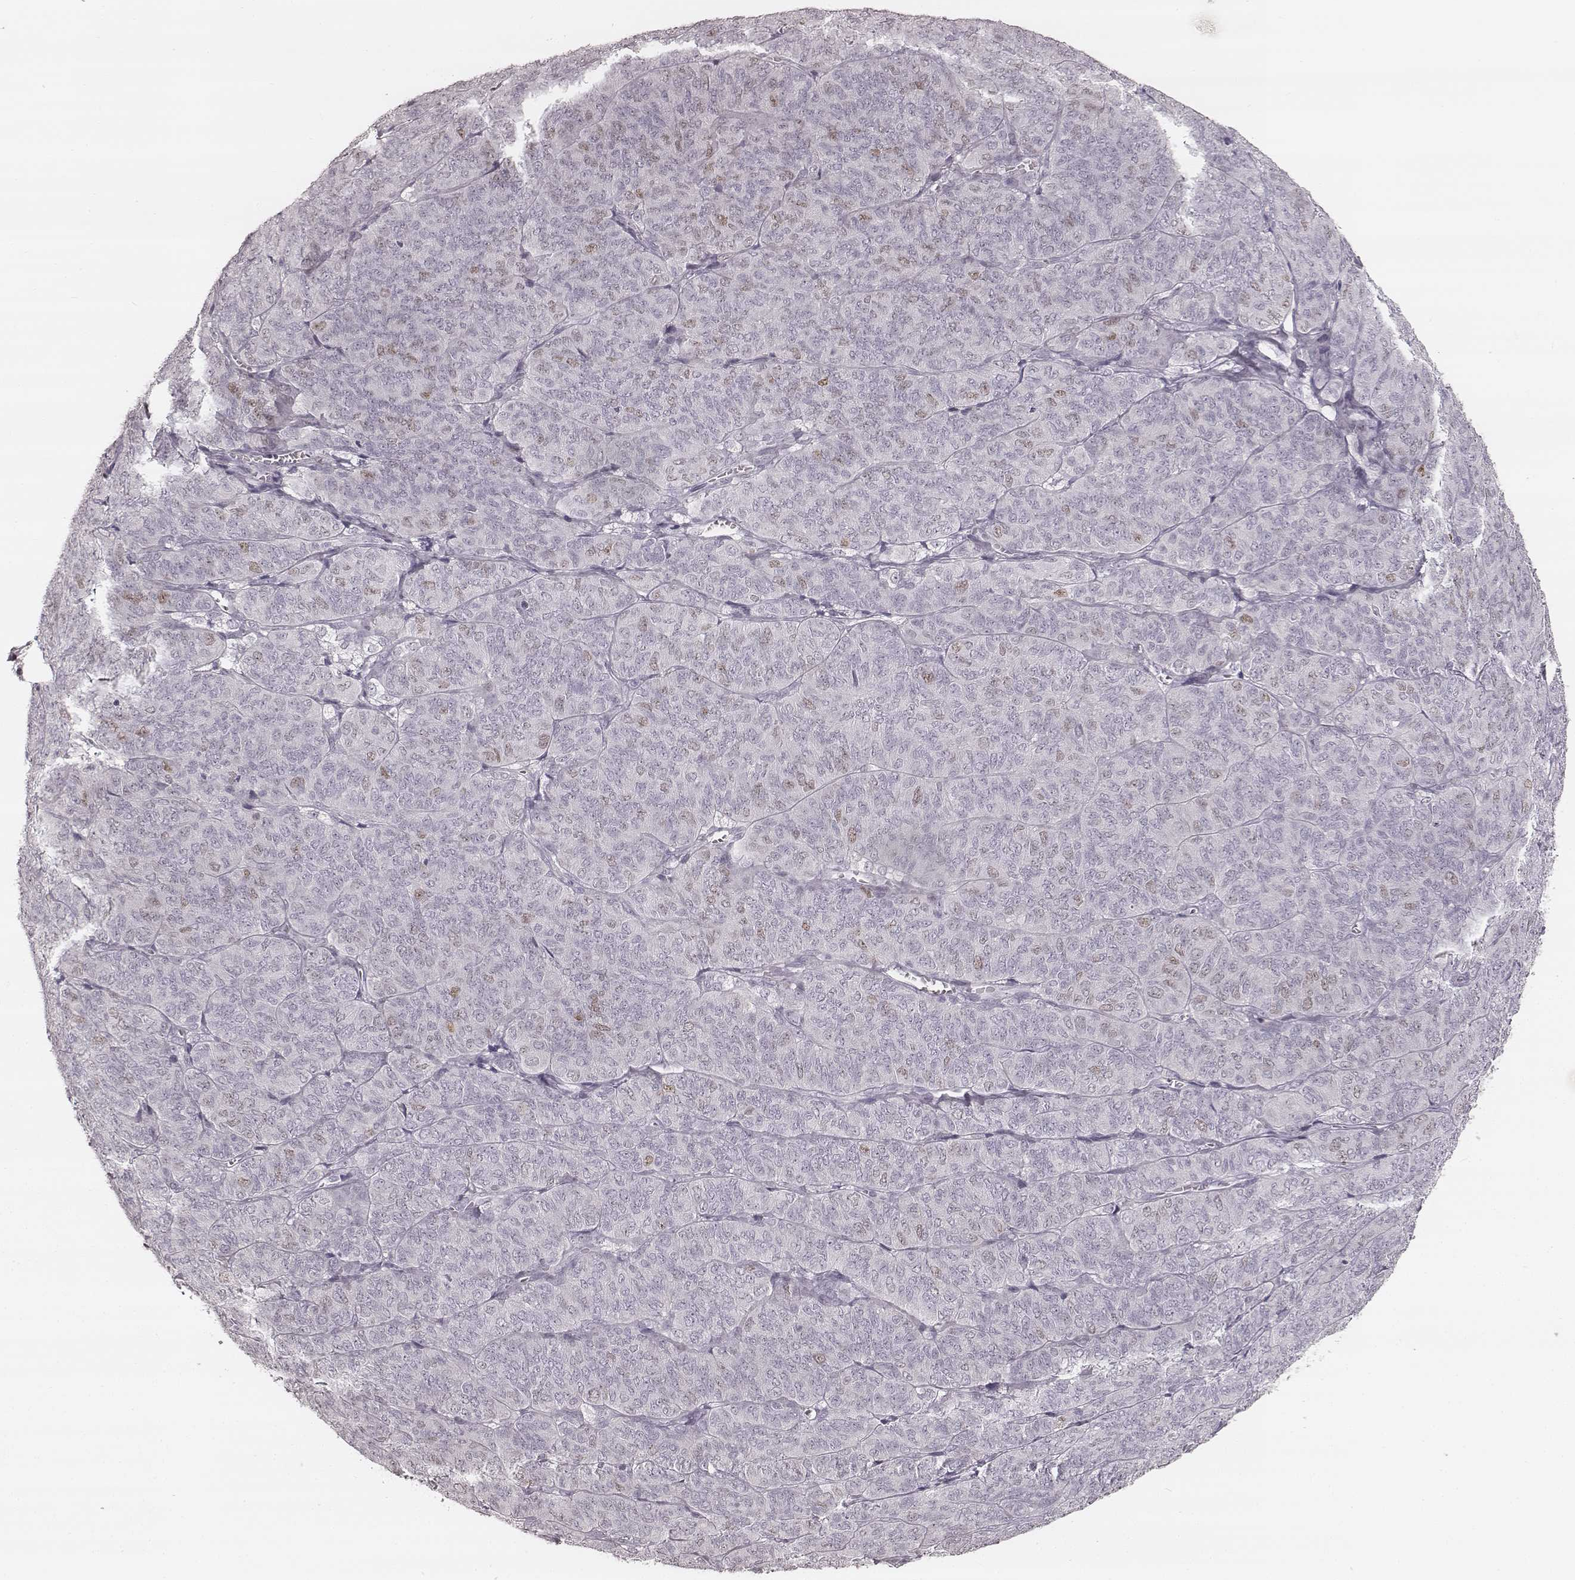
{"staining": {"intensity": "moderate", "quantity": "<25%", "location": "nuclear"}, "tissue": "ovarian cancer", "cell_type": "Tumor cells", "image_type": "cancer", "snomed": [{"axis": "morphology", "description": "Carcinoma, endometroid"}, {"axis": "topography", "description": "Ovary"}], "caption": "This is an image of immunohistochemistry (IHC) staining of ovarian endometroid carcinoma, which shows moderate staining in the nuclear of tumor cells.", "gene": "TEX37", "patient": {"sex": "female", "age": 80}}